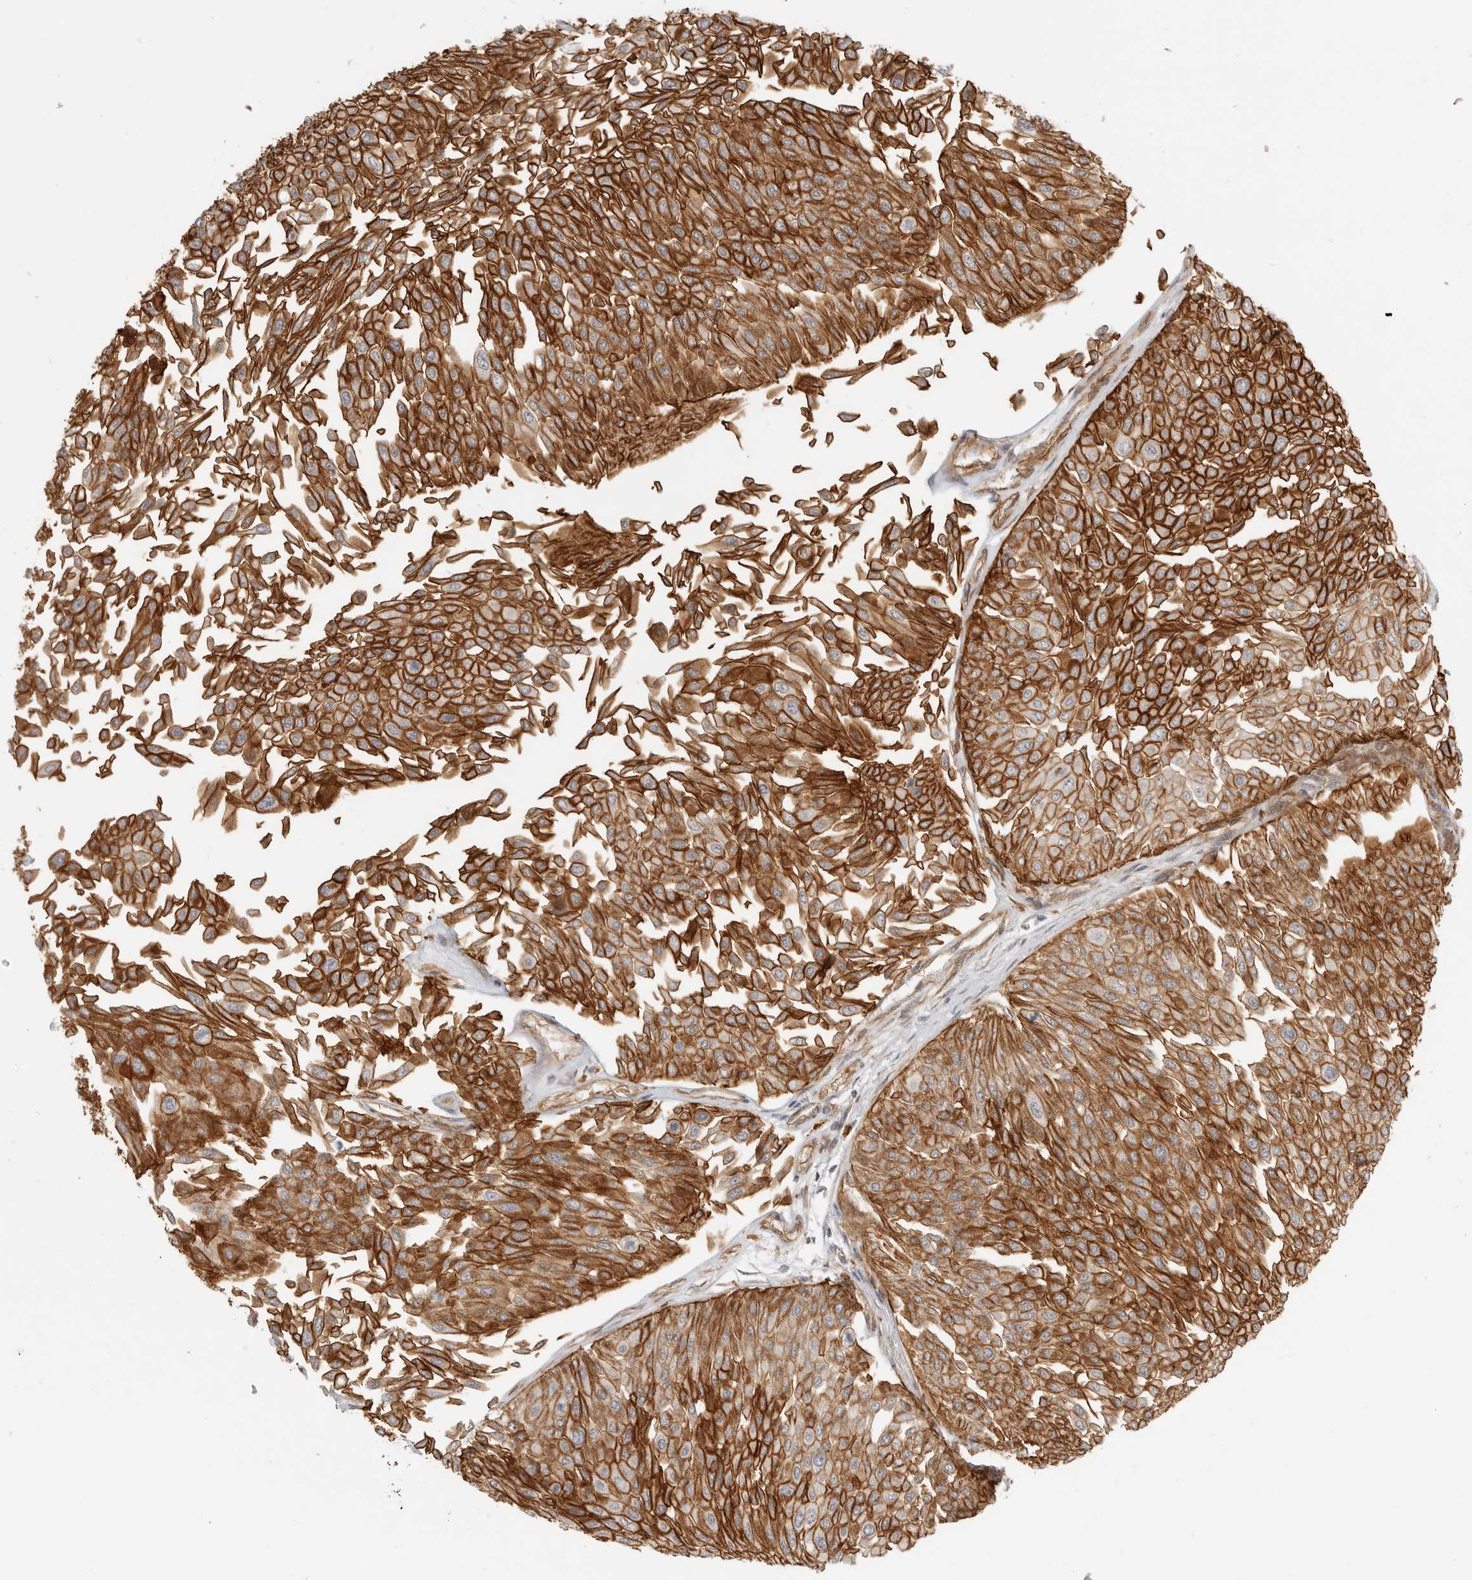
{"staining": {"intensity": "strong", "quantity": ">75%", "location": "cytoplasmic/membranous"}, "tissue": "urothelial cancer", "cell_type": "Tumor cells", "image_type": "cancer", "snomed": [{"axis": "morphology", "description": "Urothelial carcinoma, Low grade"}, {"axis": "topography", "description": "Urinary bladder"}], "caption": "A high amount of strong cytoplasmic/membranous staining is appreciated in approximately >75% of tumor cells in low-grade urothelial carcinoma tissue.", "gene": "ATOH7", "patient": {"sex": "male", "age": 67}}